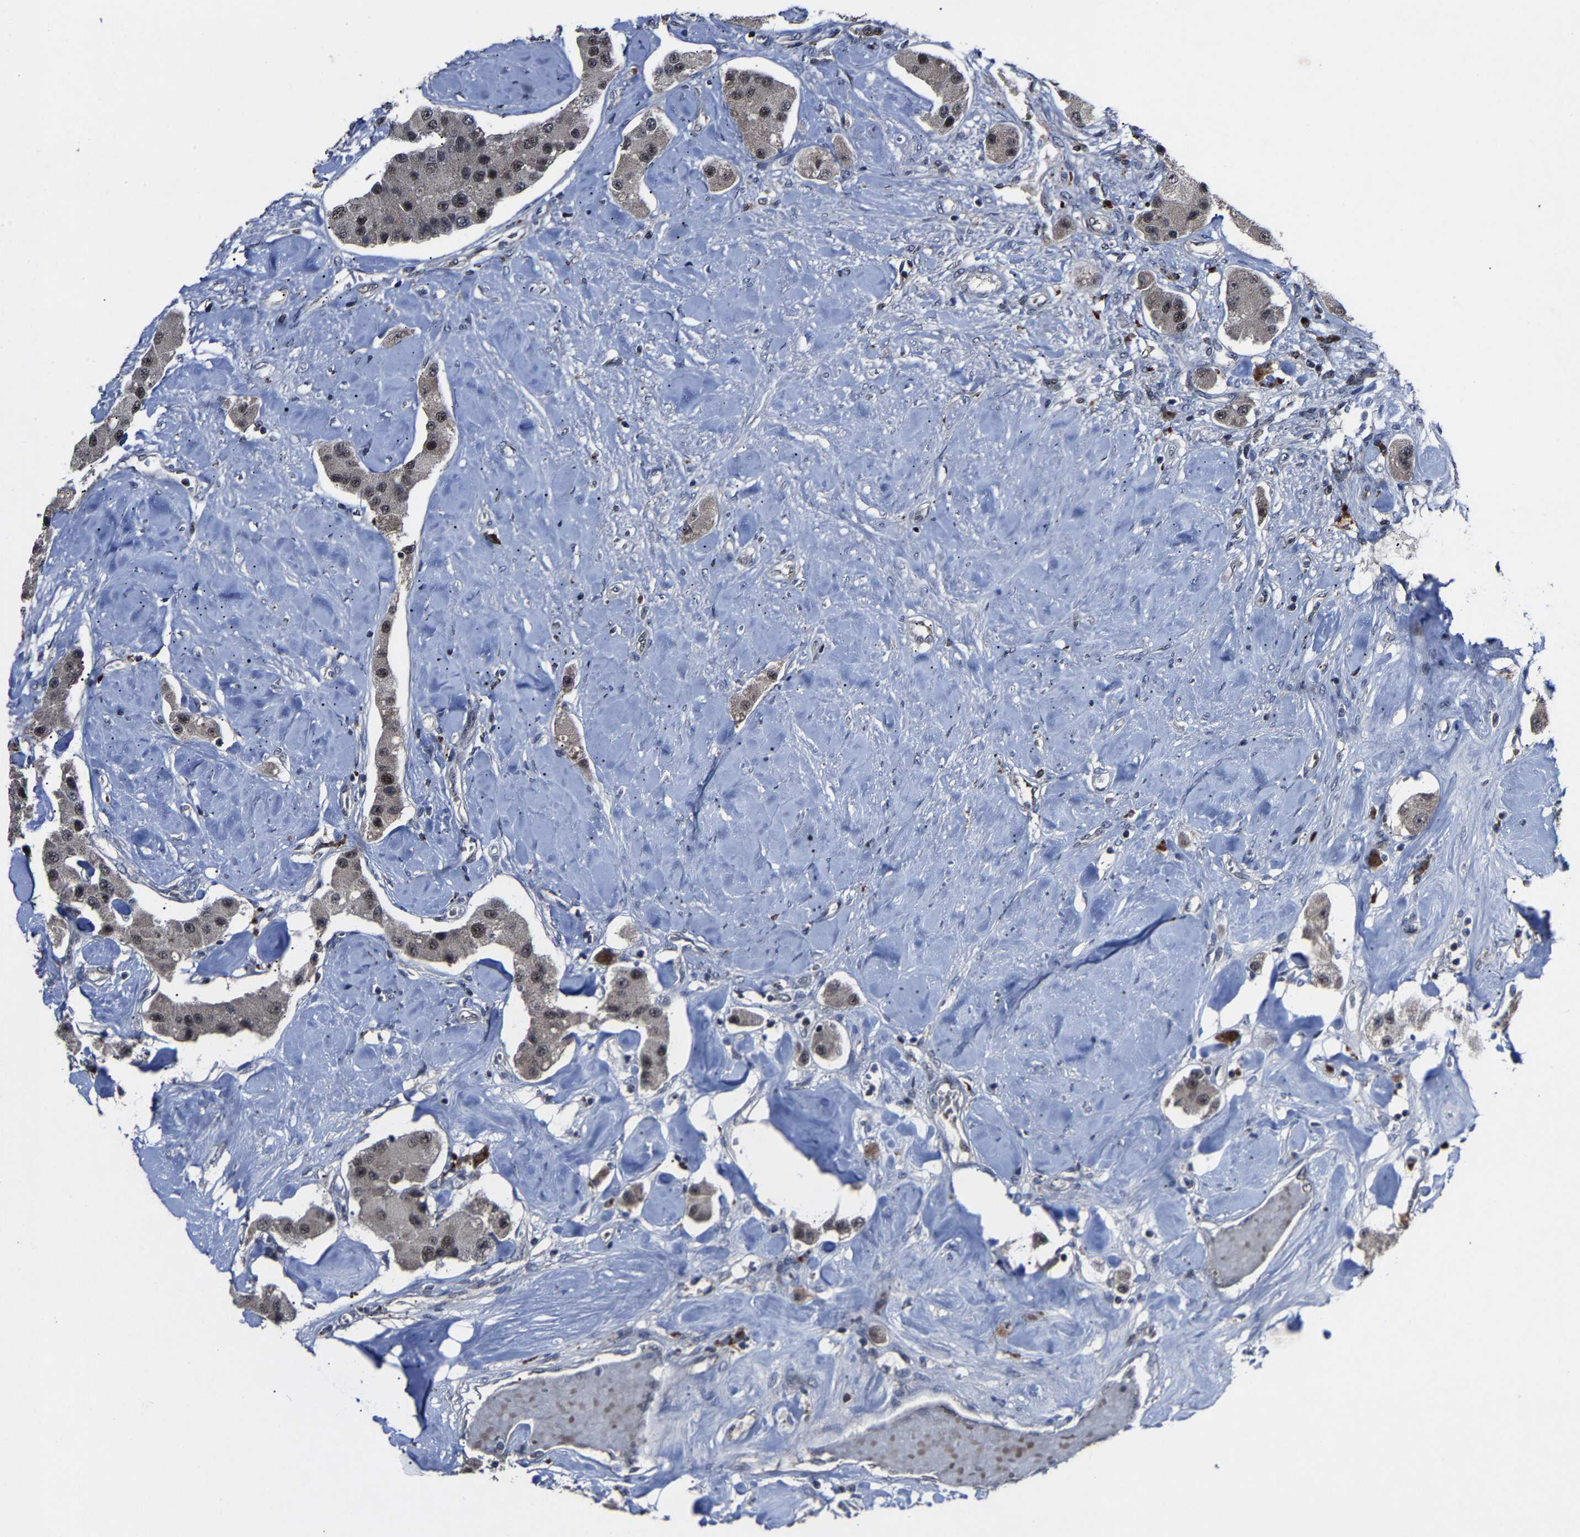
{"staining": {"intensity": "moderate", "quantity": ">75%", "location": "nuclear"}, "tissue": "carcinoid", "cell_type": "Tumor cells", "image_type": "cancer", "snomed": [{"axis": "morphology", "description": "Carcinoid, malignant, NOS"}, {"axis": "topography", "description": "Pancreas"}], "caption": "Carcinoid tissue demonstrates moderate nuclear positivity in approximately >75% of tumor cells (DAB IHC with brightfield microscopy, high magnification).", "gene": "LSM8", "patient": {"sex": "male", "age": 41}}